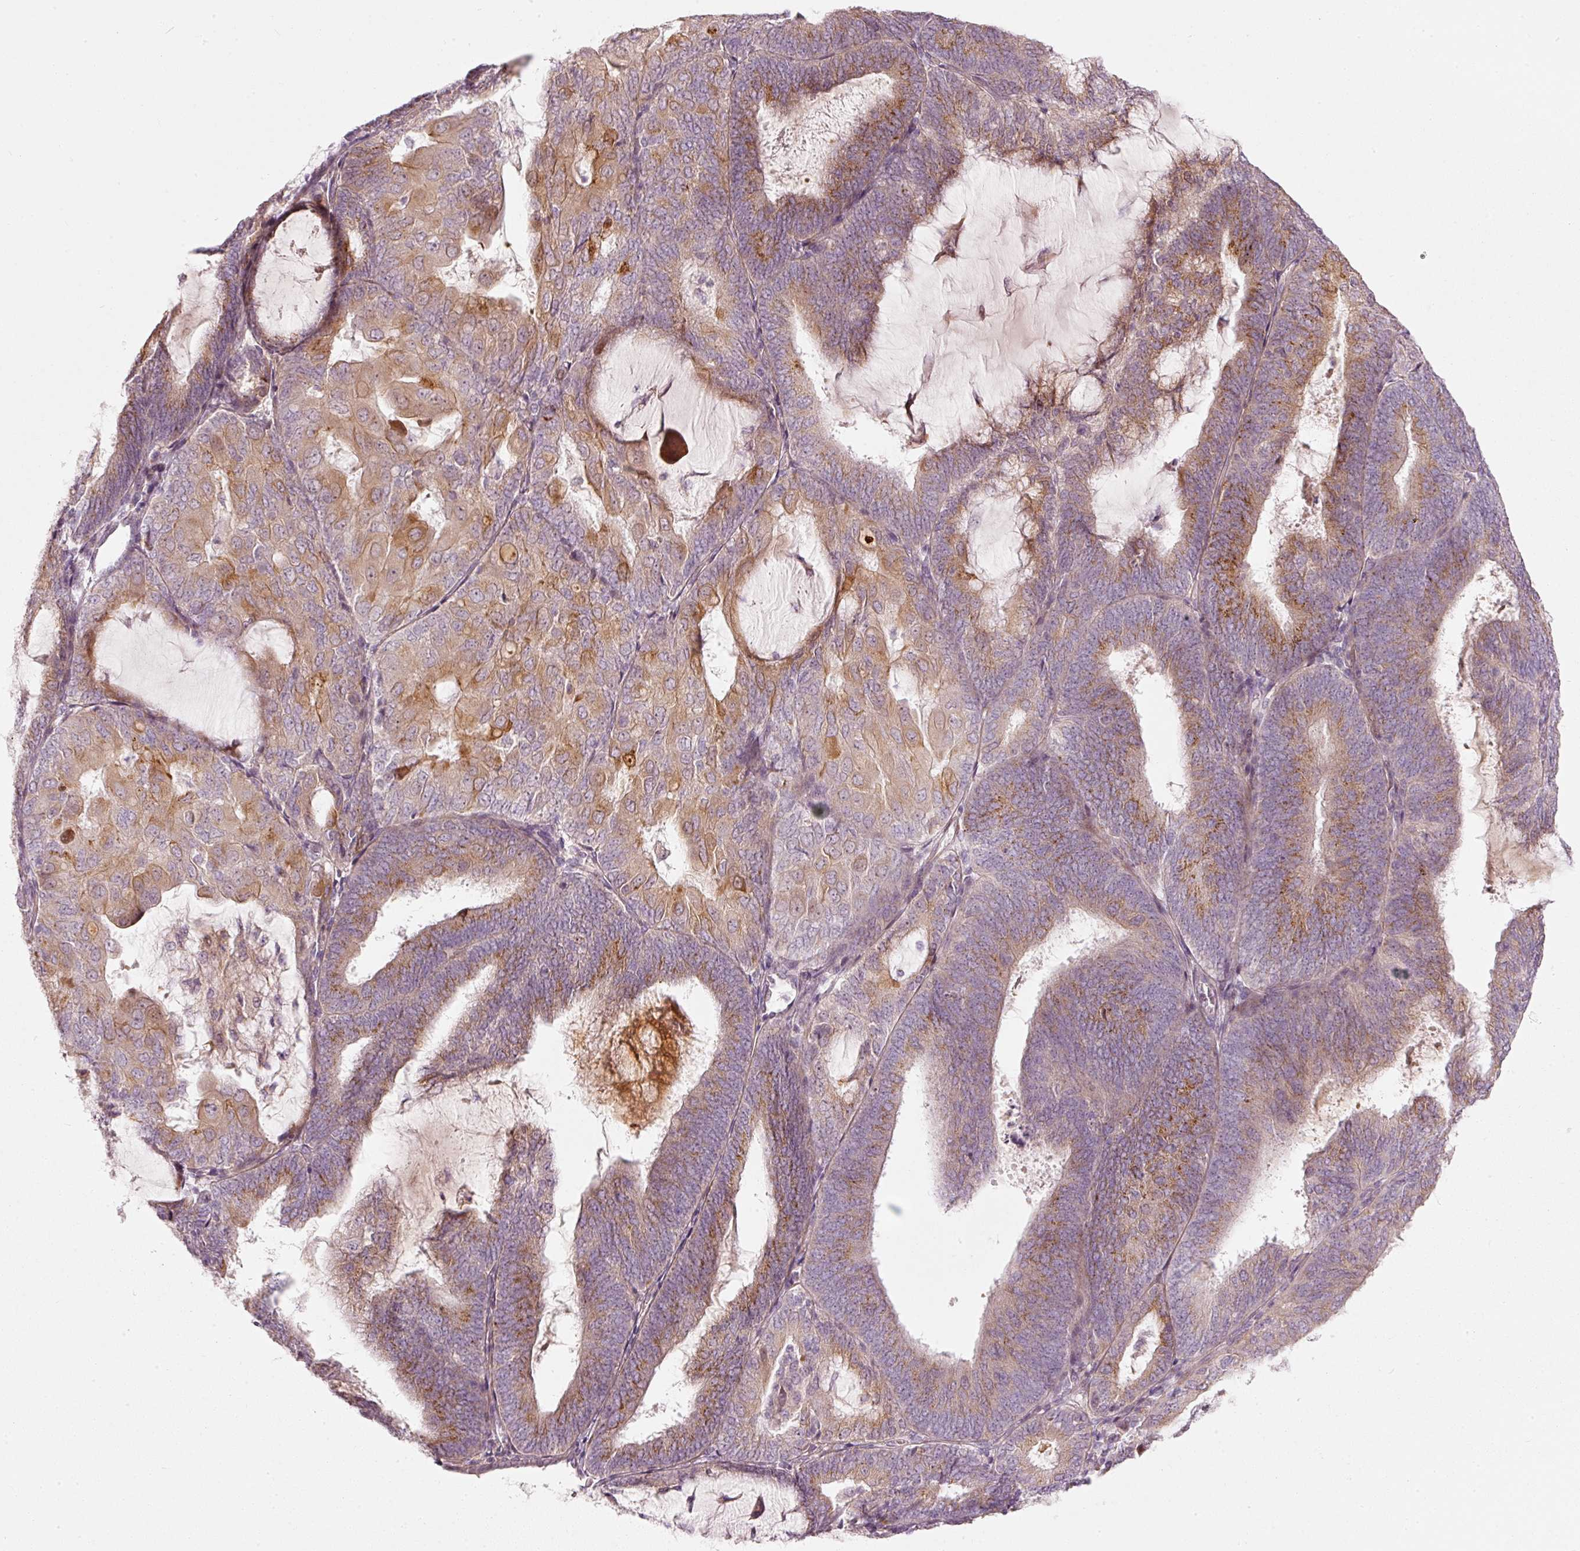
{"staining": {"intensity": "moderate", "quantity": ">75%", "location": "cytoplasmic/membranous"}, "tissue": "endometrial cancer", "cell_type": "Tumor cells", "image_type": "cancer", "snomed": [{"axis": "morphology", "description": "Adenocarcinoma, NOS"}, {"axis": "topography", "description": "Endometrium"}], "caption": "The image displays immunohistochemical staining of endometrial cancer (adenocarcinoma). There is moderate cytoplasmic/membranous positivity is seen in approximately >75% of tumor cells. The staining was performed using DAB (3,3'-diaminobenzidine) to visualize the protein expression in brown, while the nuclei were stained in blue with hematoxylin (Magnification: 20x).", "gene": "SLC20A1", "patient": {"sex": "female", "age": 81}}